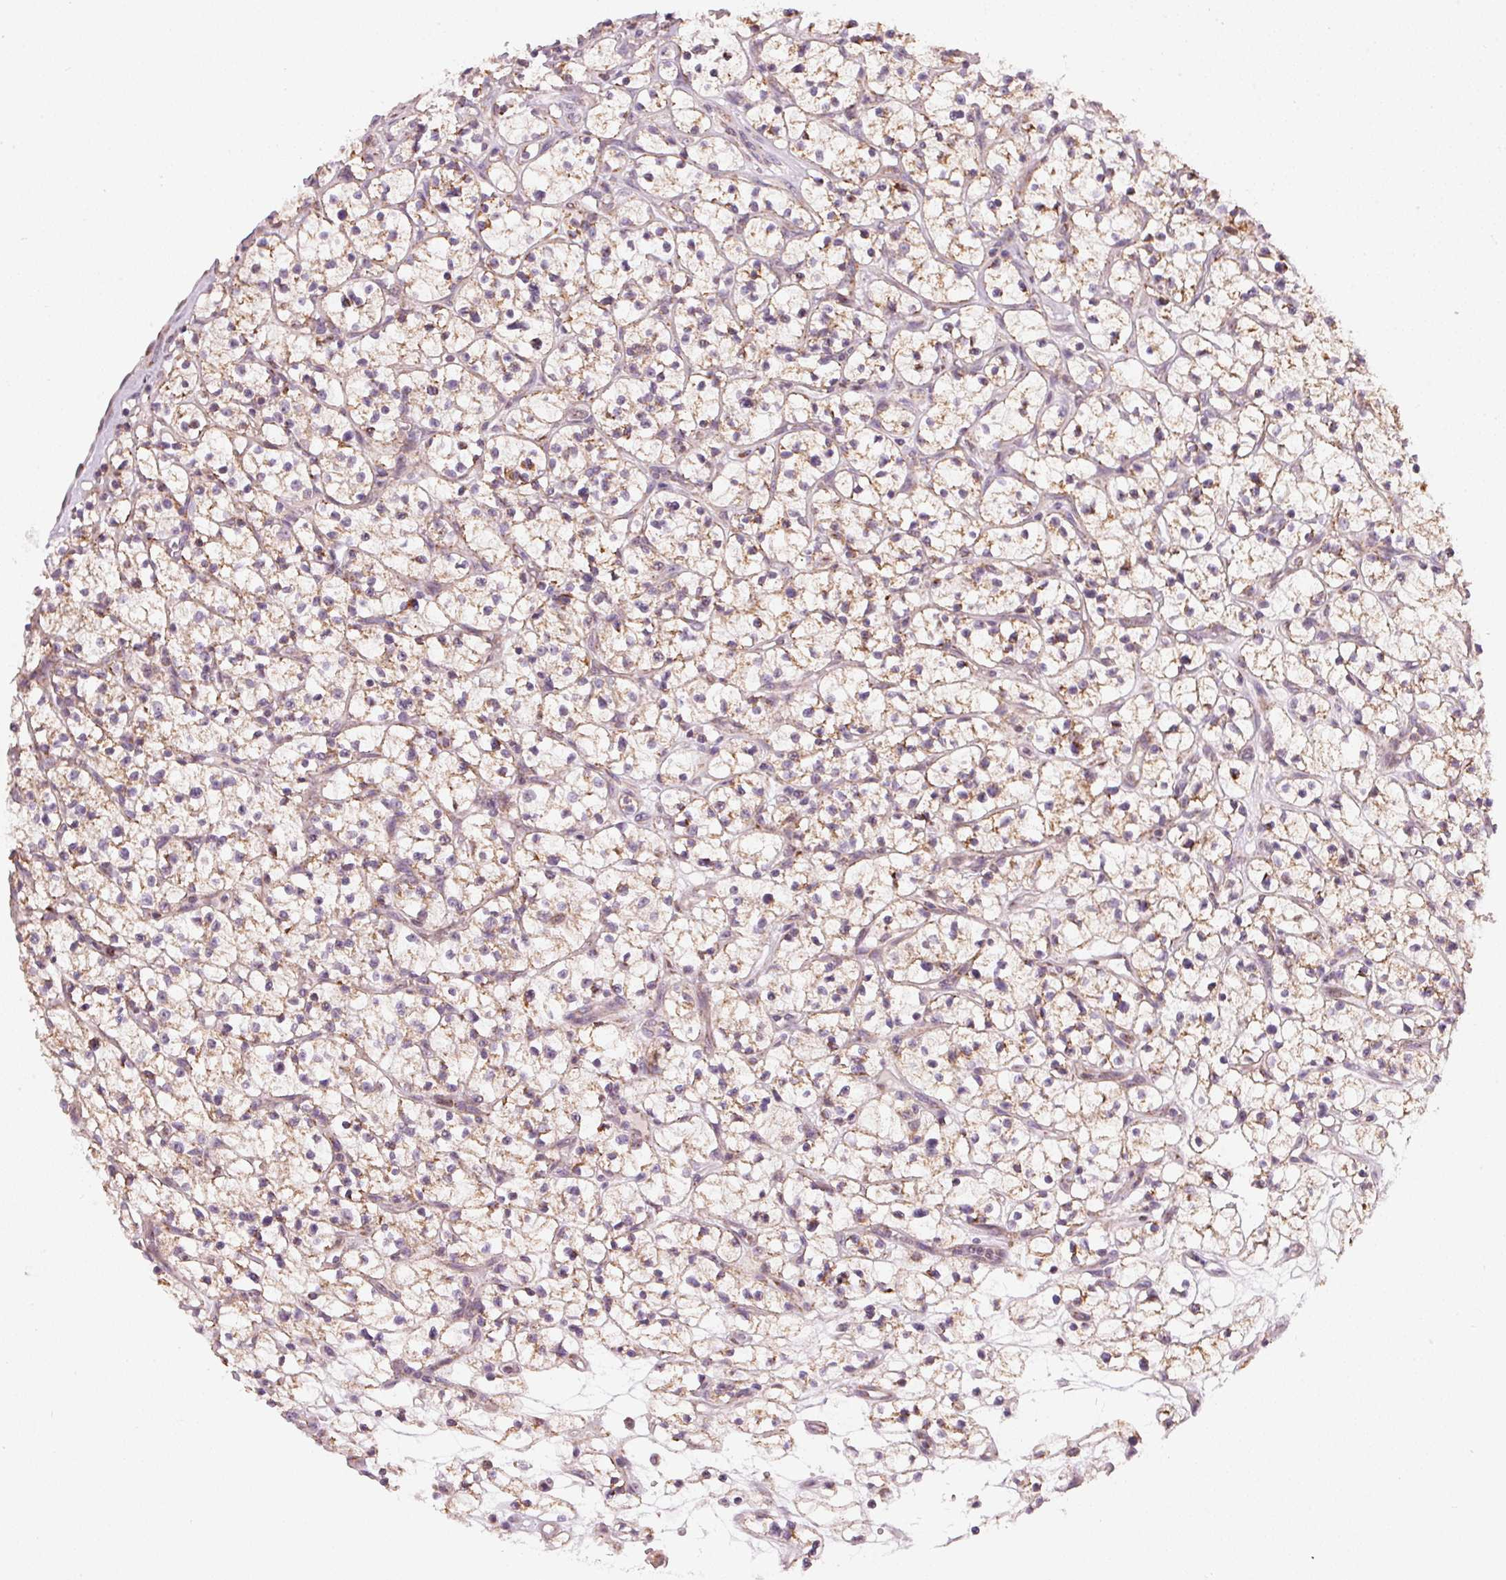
{"staining": {"intensity": "weak", "quantity": ">75%", "location": "cytoplasmic/membranous"}, "tissue": "renal cancer", "cell_type": "Tumor cells", "image_type": "cancer", "snomed": [{"axis": "morphology", "description": "Adenocarcinoma, NOS"}, {"axis": "topography", "description": "Kidney"}], "caption": "A micrograph of renal cancer stained for a protein demonstrates weak cytoplasmic/membranous brown staining in tumor cells. Immunohistochemistry (ihc) stains the protein of interest in brown and the nuclei are stained blue.", "gene": "COQ7", "patient": {"sex": "female", "age": 64}}